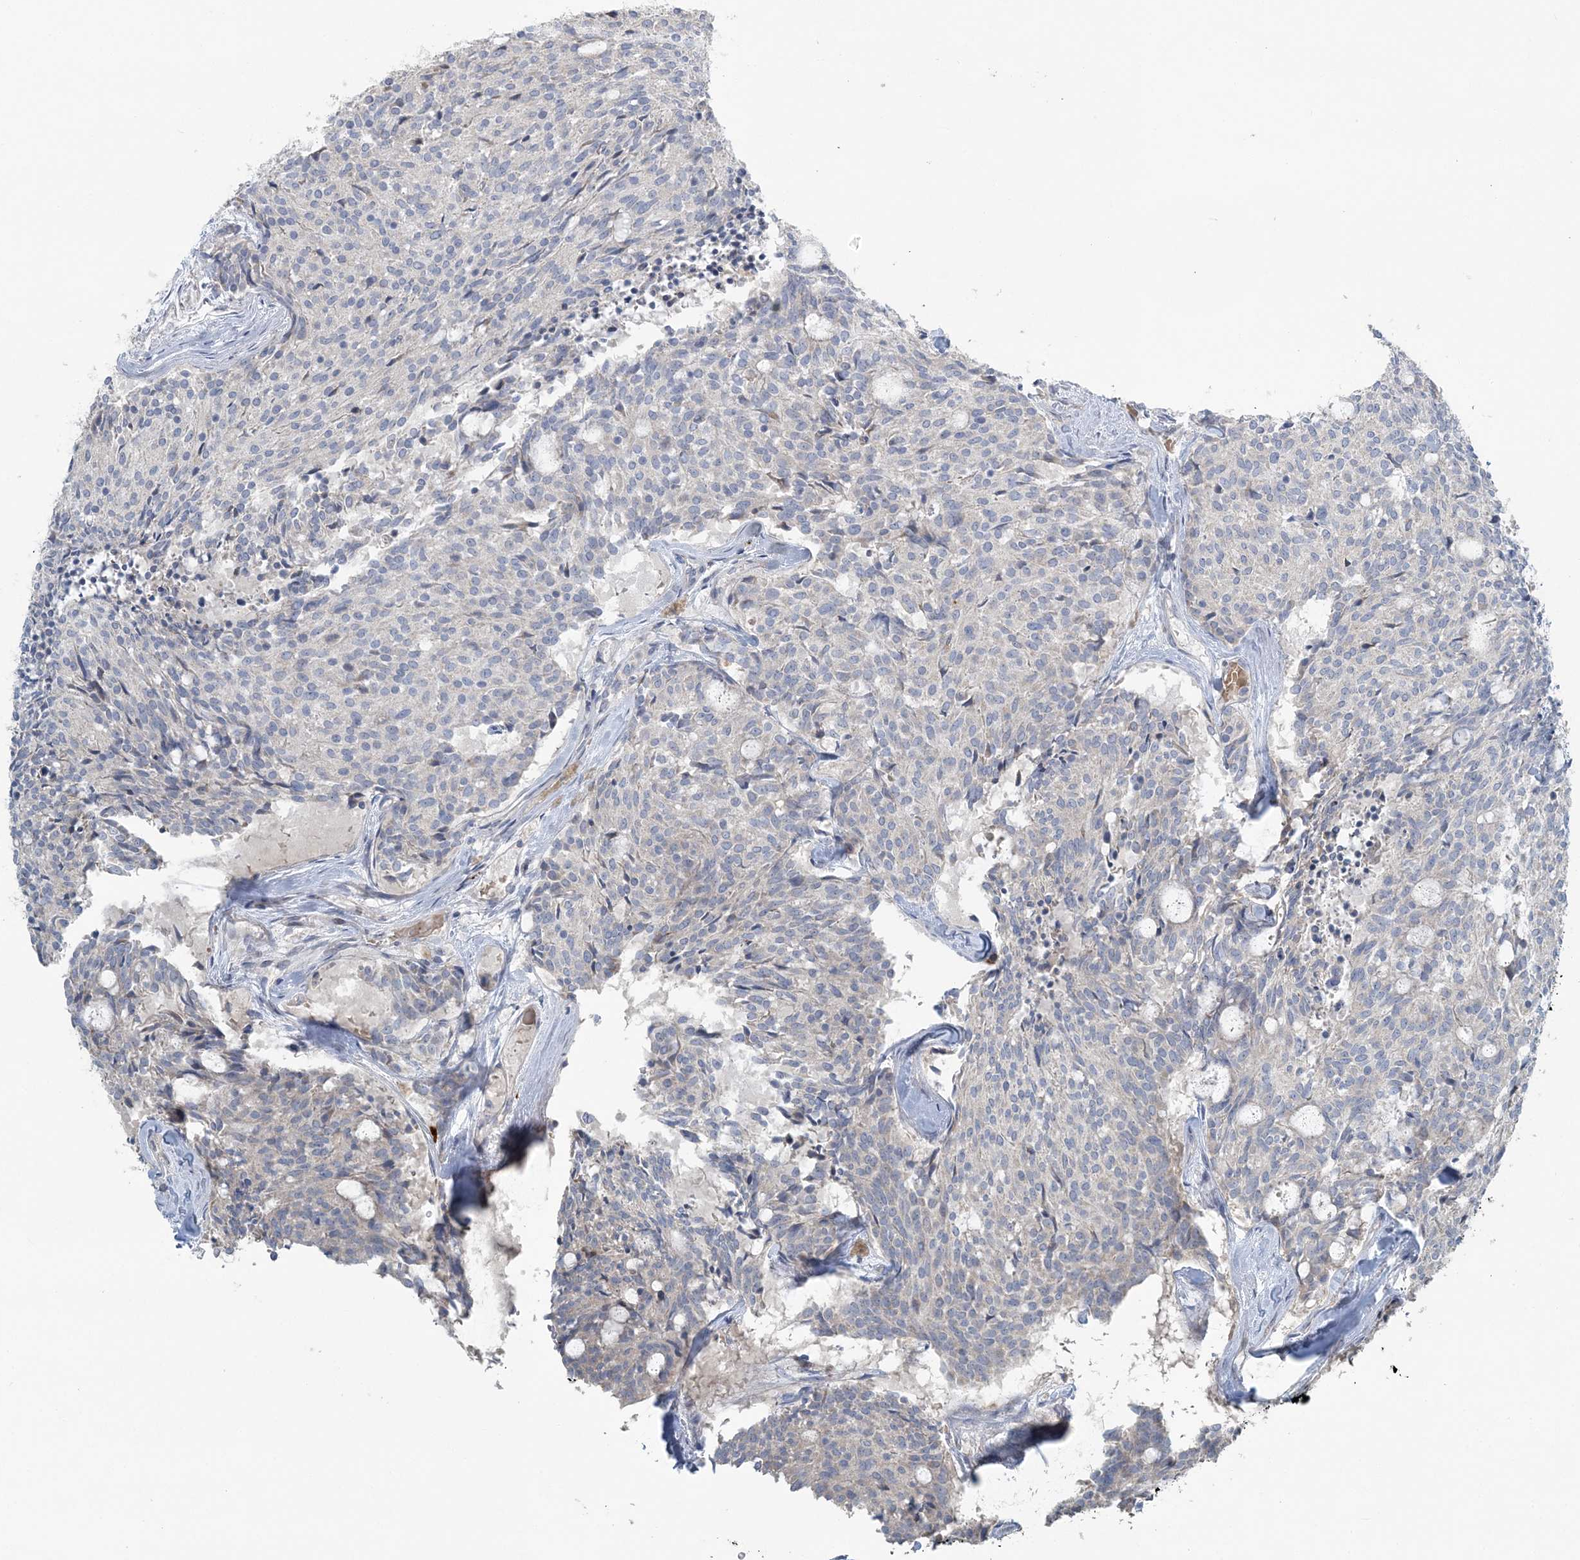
{"staining": {"intensity": "negative", "quantity": "none", "location": "none"}, "tissue": "carcinoid", "cell_type": "Tumor cells", "image_type": "cancer", "snomed": [{"axis": "morphology", "description": "Carcinoid, malignant, NOS"}, {"axis": "topography", "description": "Pancreas"}], "caption": "DAB (3,3'-diaminobenzidine) immunohistochemical staining of carcinoid exhibits no significant expression in tumor cells.", "gene": "SLC4A10", "patient": {"sex": "female", "age": 54}}